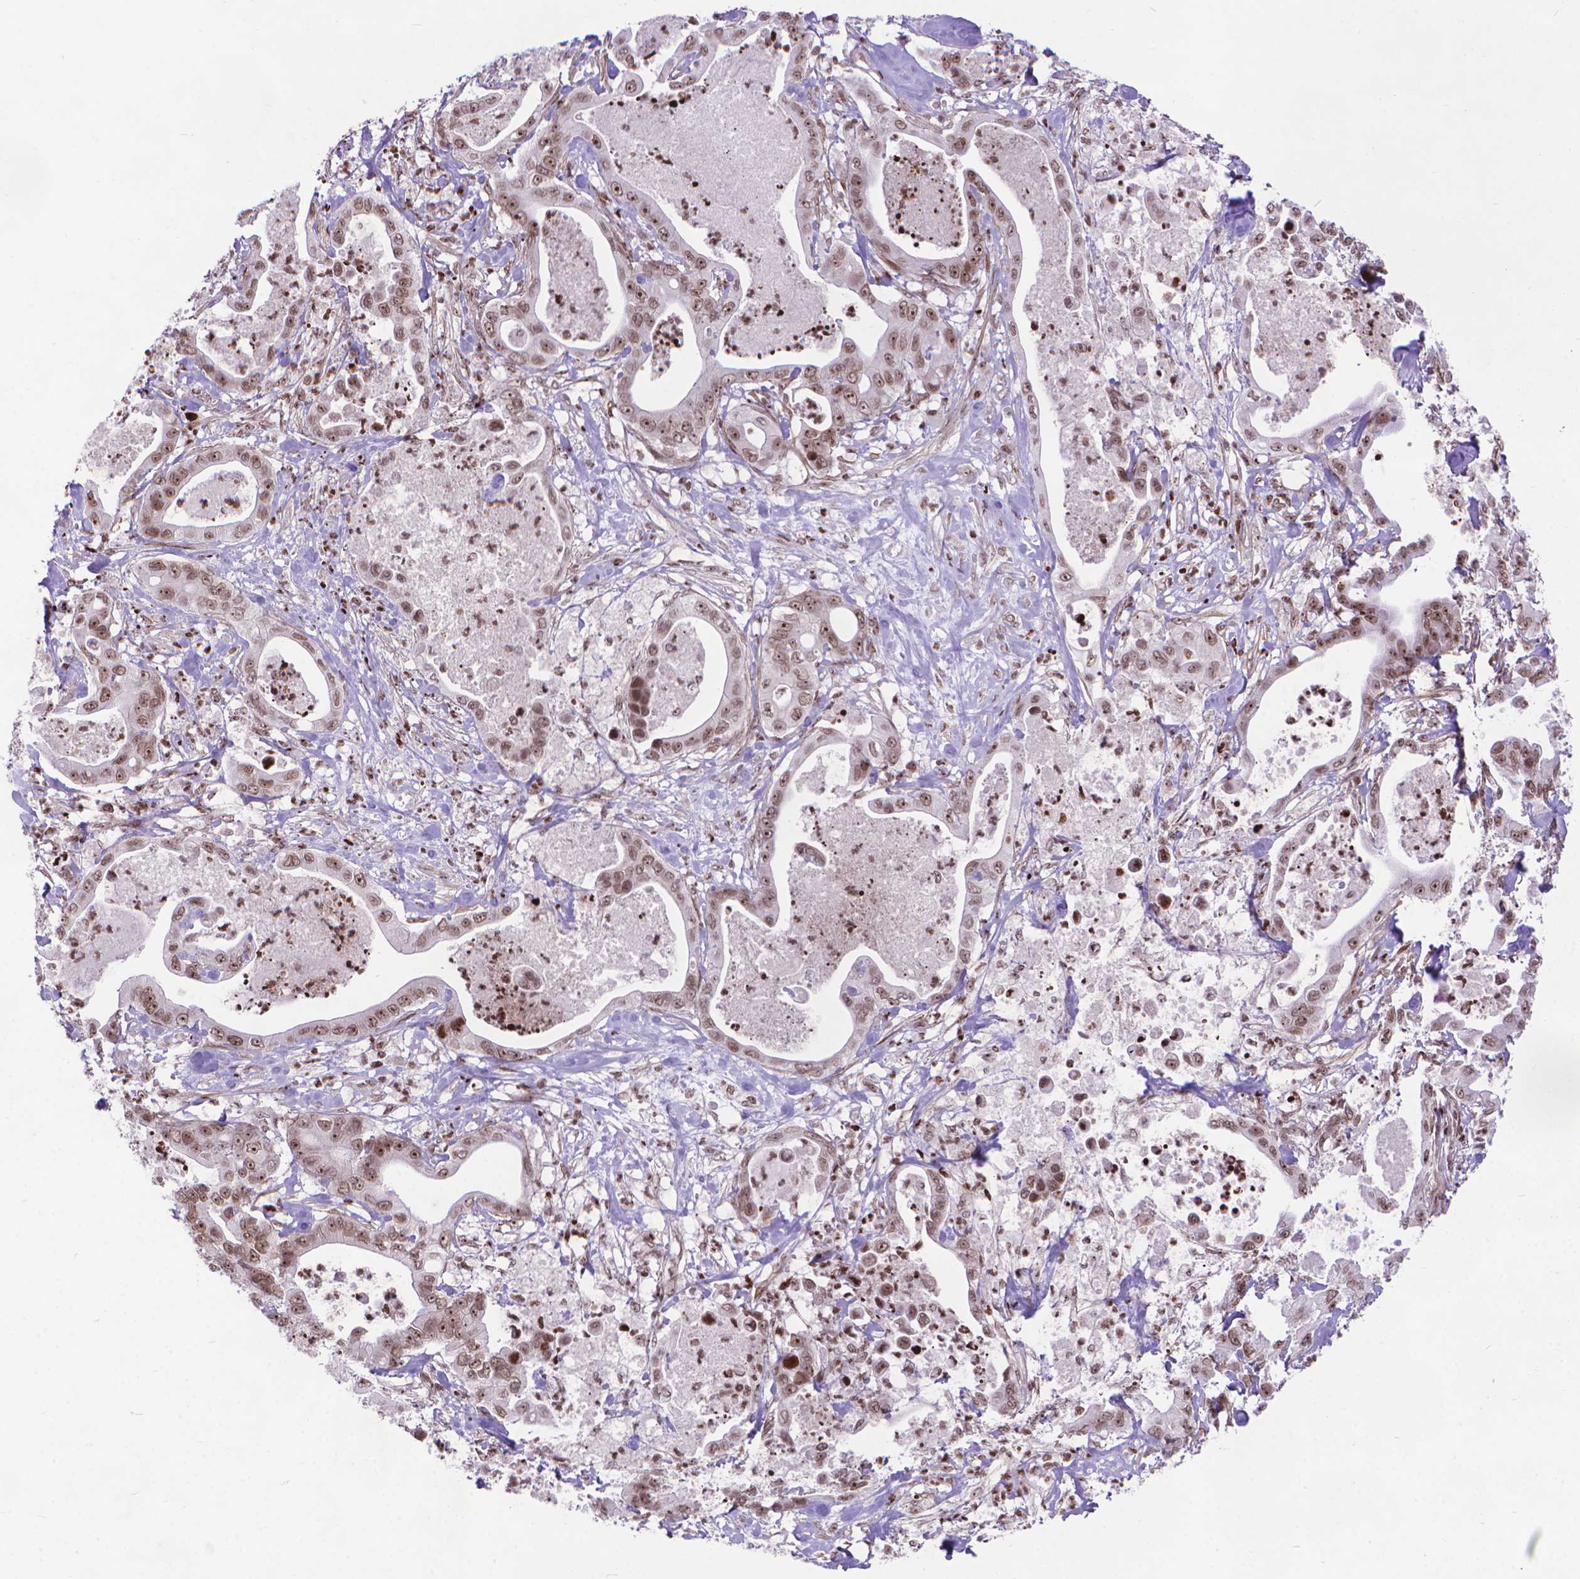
{"staining": {"intensity": "moderate", "quantity": ">75%", "location": "nuclear"}, "tissue": "pancreatic cancer", "cell_type": "Tumor cells", "image_type": "cancer", "snomed": [{"axis": "morphology", "description": "Adenocarcinoma, NOS"}, {"axis": "topography", "description": "Pancreas"}], "caption": "Moderate nuclear expression for a protein is present in about >75% of tumor cells of pancreatic adenocarcinoma using immunohistochemistry (IHC).", "gene": "AMER1", "patient": {"sex": "male", "age": 71}}